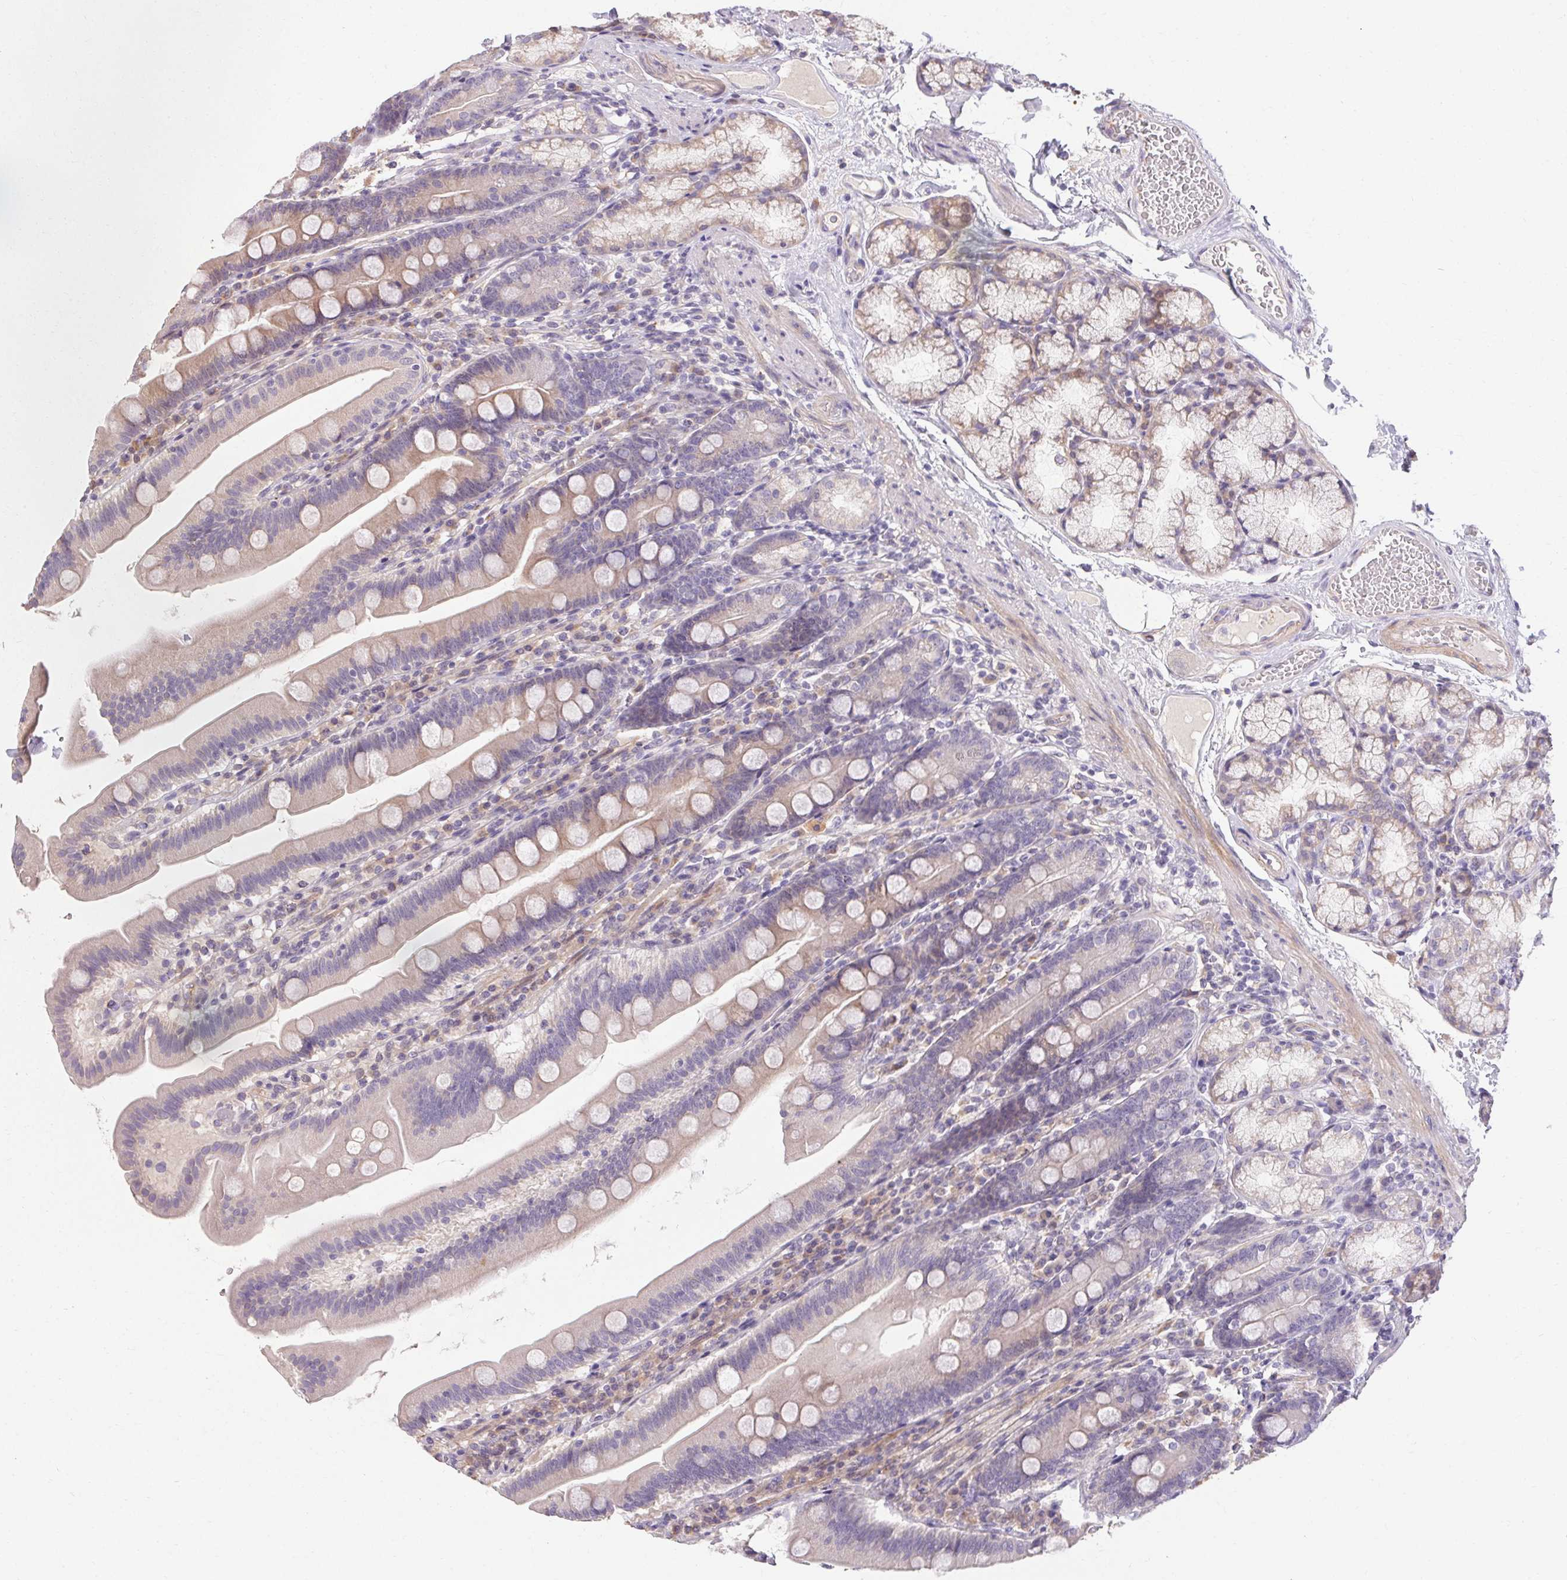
{"staining": {"intensity": "weak", "quantity": "<25%", "location": "cytoplasmic/membranous"}, "tissue": "duodenum", "cell_type": "Glandular cells", "image_type": "normal", "snomed": [{"axis": "morphology", "description": "Normal tissue, NOS"}, {"axis": "topography", "description": "Duodenum"}], "caption": "Glandular cells show no significant expression in normal duodenum. Brightfield microscopy of immunohistochemistry (IHC) stained with DAB (brown) and hematoxylin (blue), captured at high magnification.", "gene": "TMEM52B", "patient": {"sex": "female", "age": 67}}